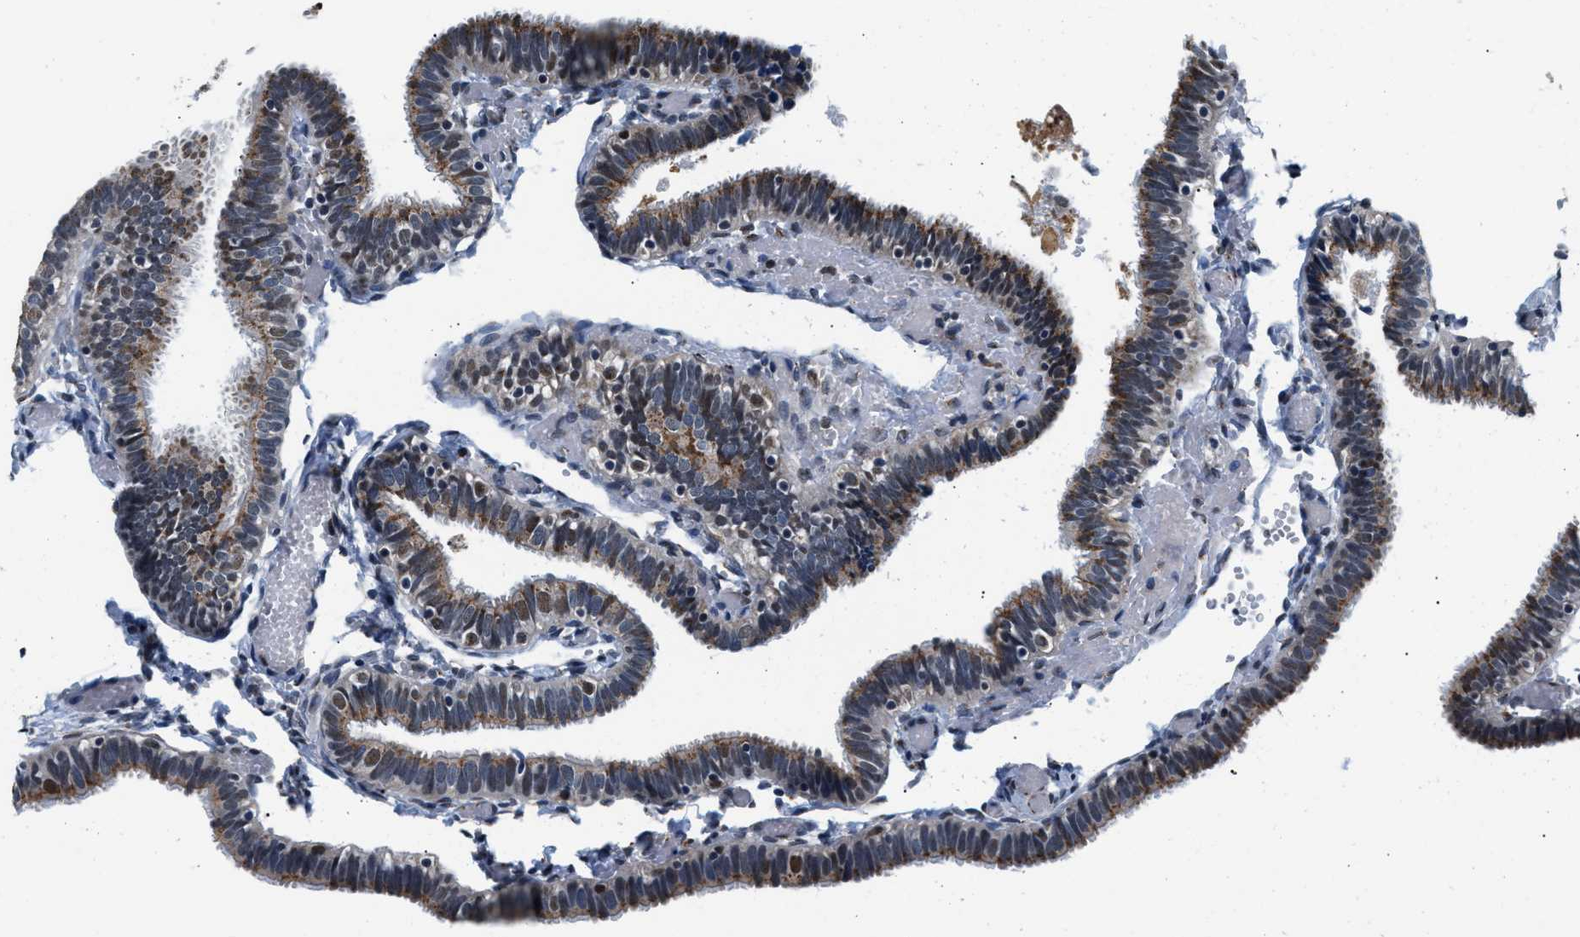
{"staining": {"intensity": "moderate", "quantity": ">75%", "location": "cytoplasmic/membranous"}, "tissue": "fallopian tube", "cell_type": "Glandular cells", "image_type": "normal", "snomed": [{"axis": "morphology", "description": "Normal tissue, NOS"}, {"axis": "topography", "description": "Fallopian tube"}], "caption": "Glandular cells display medium levels of moderate cytoplasmic/membranous expression in approximately >75% of cells in unremarkable human fallopian tube. (DAB (3,3'-diaminobenzidine) = brown stain, brightfield microscopy at high magnification).", "gene": "KCNMB2", "patient": {"sex": "female", "age": 46}}